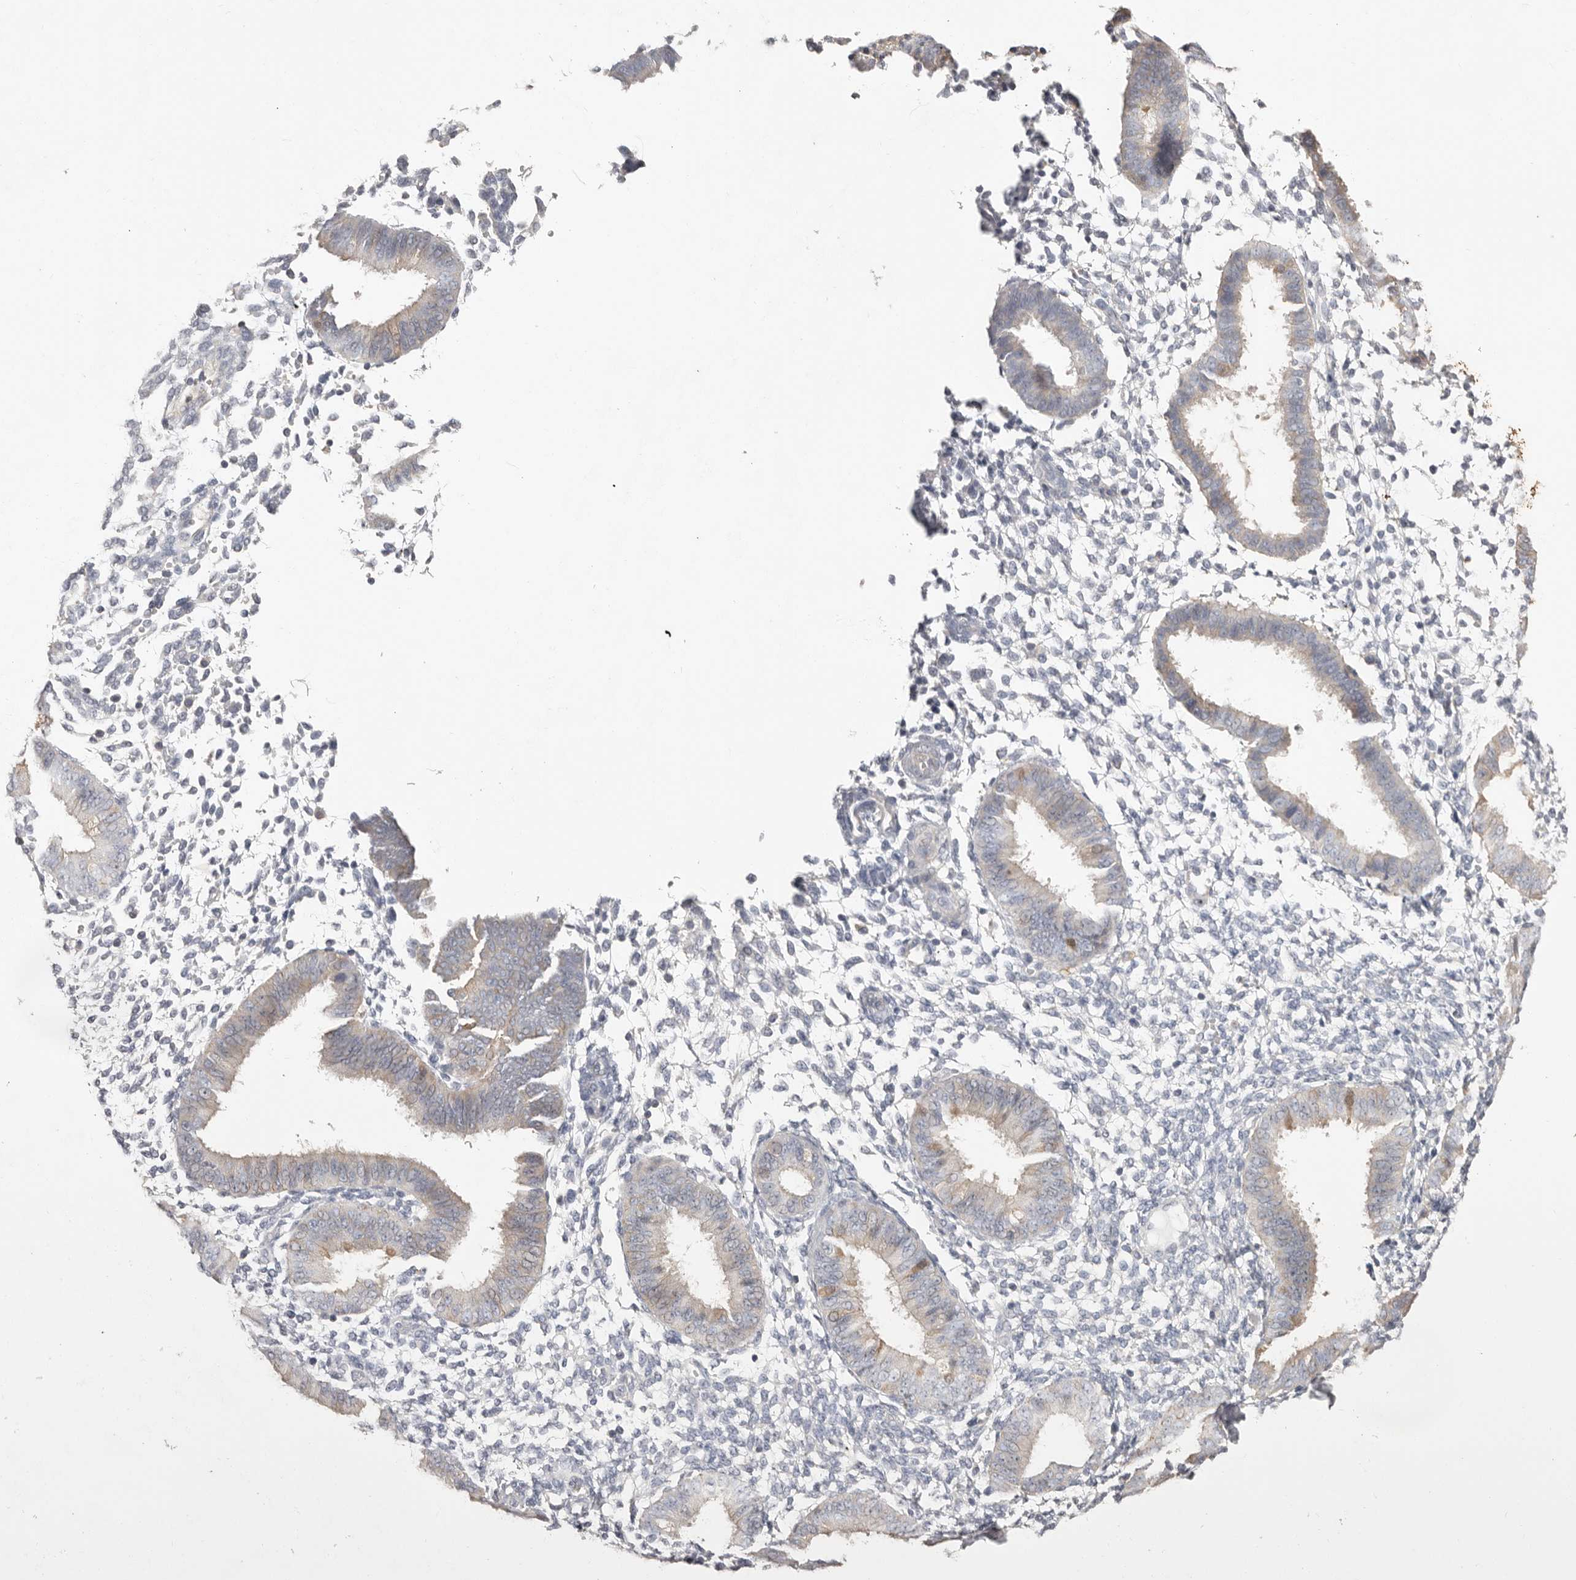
{"staining": {"intensity": "negative", "quantity": "none", "location": "none"}, "tissue": "endometrium", "cell_type": "Cells in endometrial stroma", "image_type": "normal", "snomed": [{"axis": "morphology", "description": "Normal tissue, NOS"}, {"axis": "topography", "description": "Uterus"}, {"axis": "topography", "description": "Endometrium"}], "caption": "An IHC micrograph of unremarkable endometrium is shown. There is no staining in cells in endometrial stroma of endometrium.", "gene": "S100A14", "patient": {"sex": "female", "age": 48}}